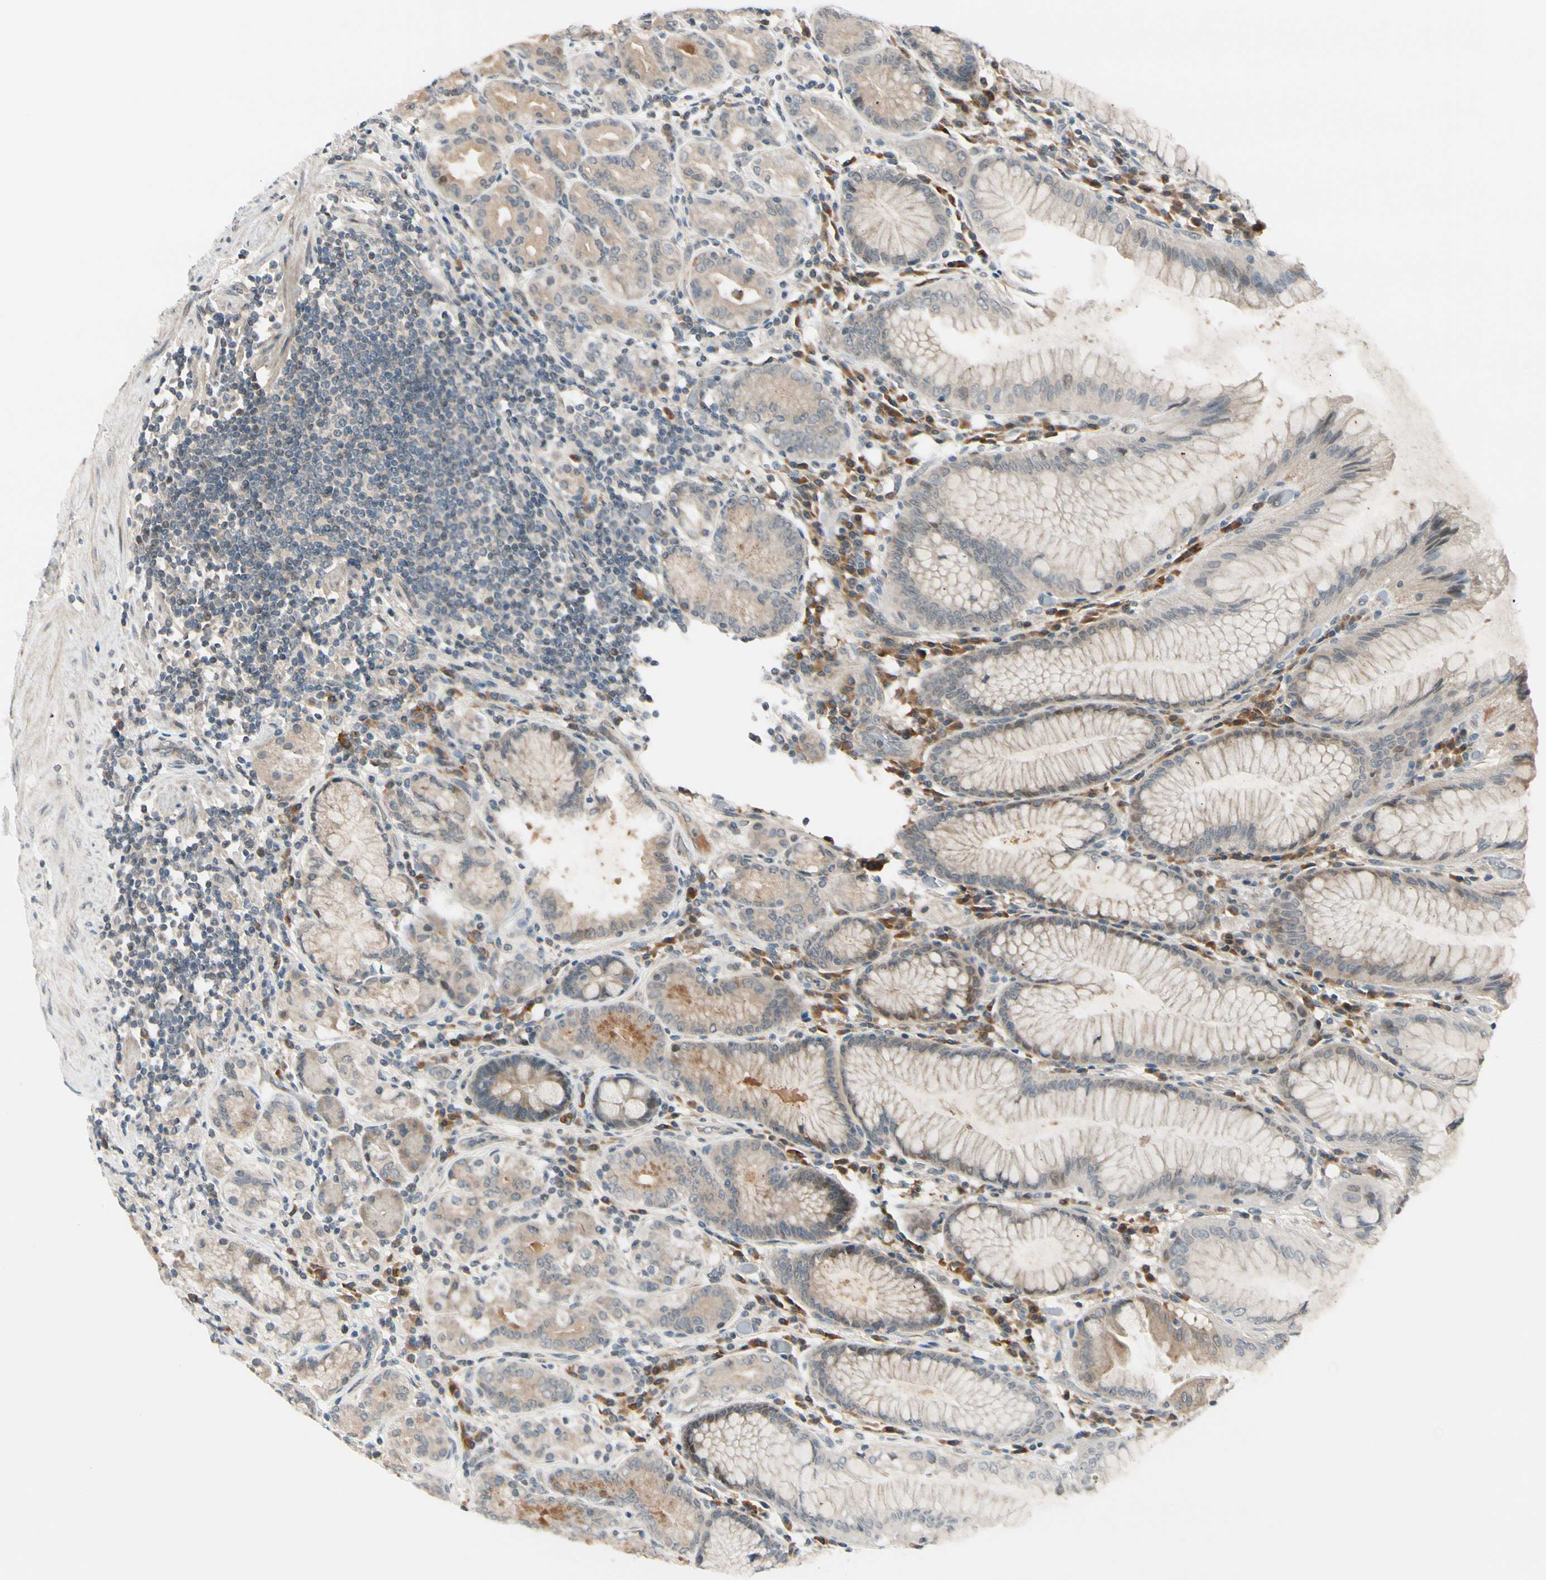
{"staining": {"intensity": "weak", "quantity": ">75%", "location": "cytoplasmic/membranous"}, "tissue": "stomach", "cell_type": "Glandular cells", "image_type": "normal", "snomed": [{"axis": "morphology", "description": "Normal tissue, NOS"}, {"axis": "topography", "description": "Stomach, lower"}], "caption": "Immunohistochemistry image of benign stomach stained for a protein (brown), which displays low levels of weak cytoplasmic/membranous positivity in about >75% of glandular cells.", "gene": "FGF10", "patient": {"sex": "female", "age": 76}}